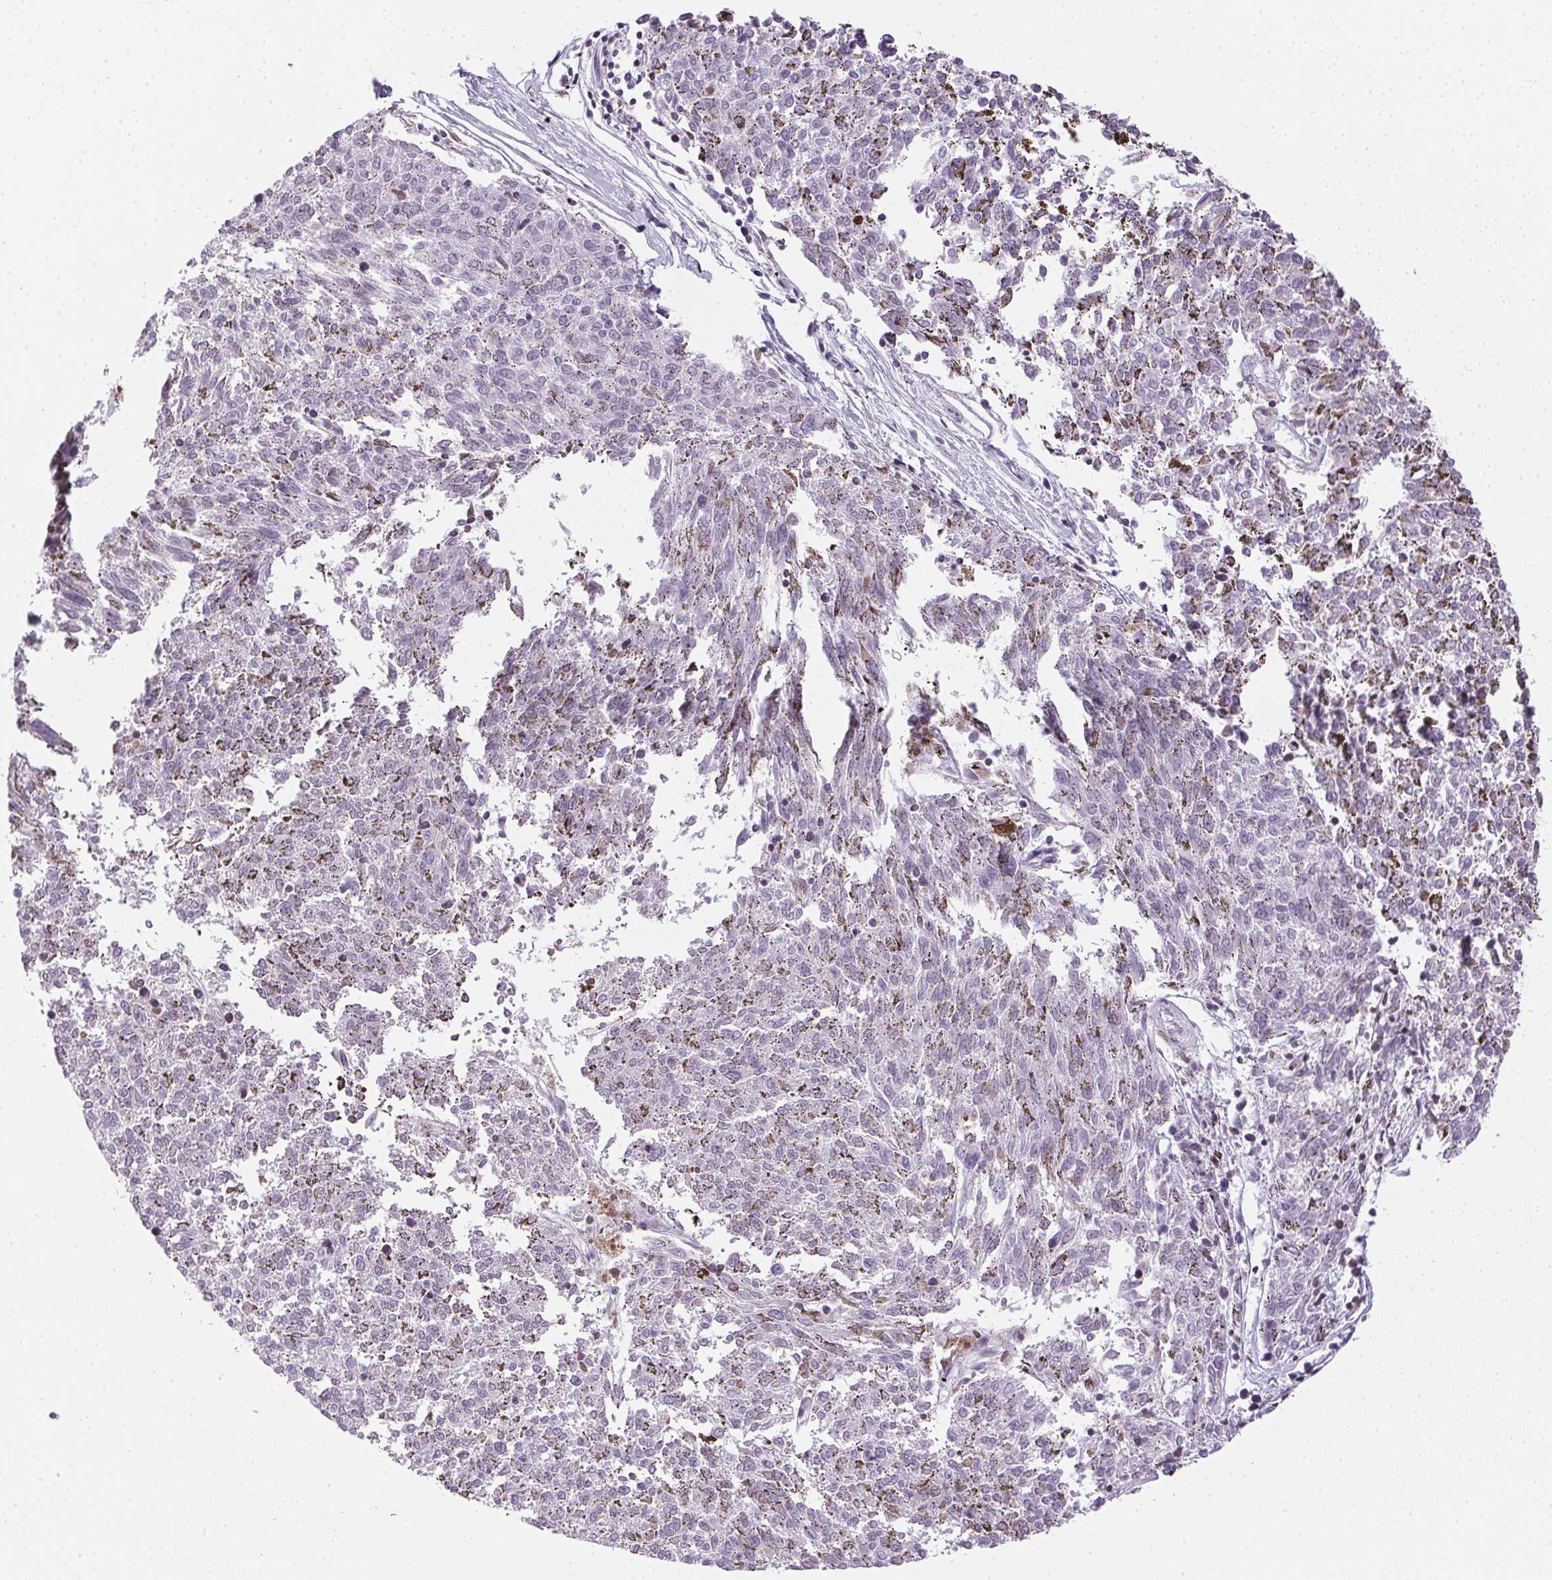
{"staining": {"intensity": "negative", "quantity": "none", "location": "none"}, "tissue": "melanoma", "cell_type": "Tumor cells", "image_type": "cancer", "snomed": [{"axis": "morphology", "description": "Malignant melanoma, NOS"}, {"axis": "topography", "description": "Skin"}], "caption": "DAB (3,3'-diaminobenzidine) immunohistochemical staining of melanoma reveals no significant expression in tumor cells.", "gene": "PRL", "patient": {"sex": "female", "age": 72}}